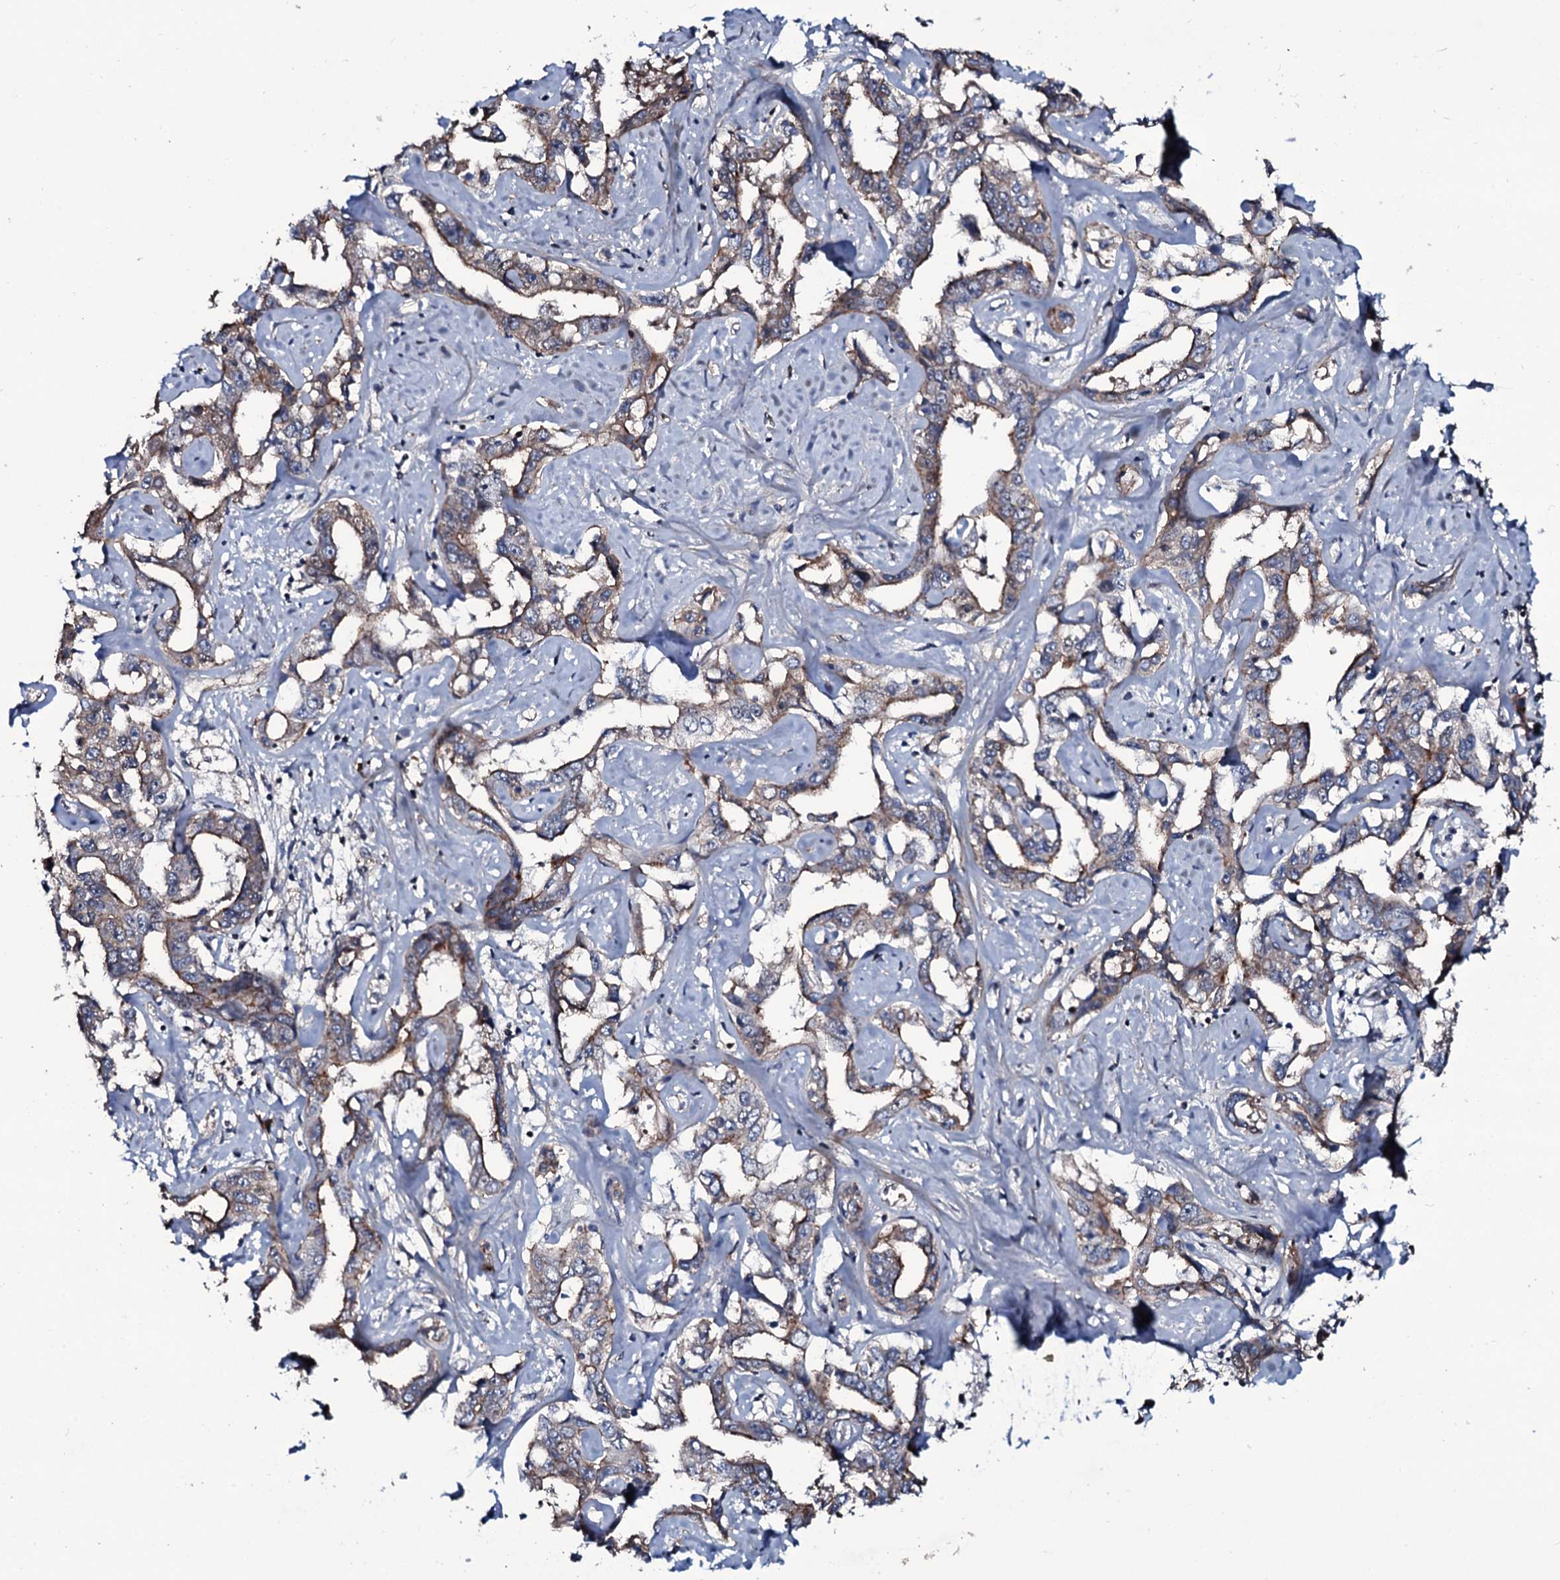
{"staining": {"intensity": "weak", "quantity": "25%-75%", "location": "cytoplasmic/membranous"}, "tissue": "liver cancer", "cell_type": "Tumor cells", "image_type": "cancer", "snomed": [{"axis": "morphology", "description": "Cholangiocarcinoma"}, {"axis": "topography", "description": "Liver"}], "caption": "This image shows IHC staining of human cholangiocarcinoma (liver), with low weak cytoplasmic/membranous positivity in about 25%-75% of tumor cells.", "gene": "LYG2", "patient": {"sex": "male", "age": 59}}